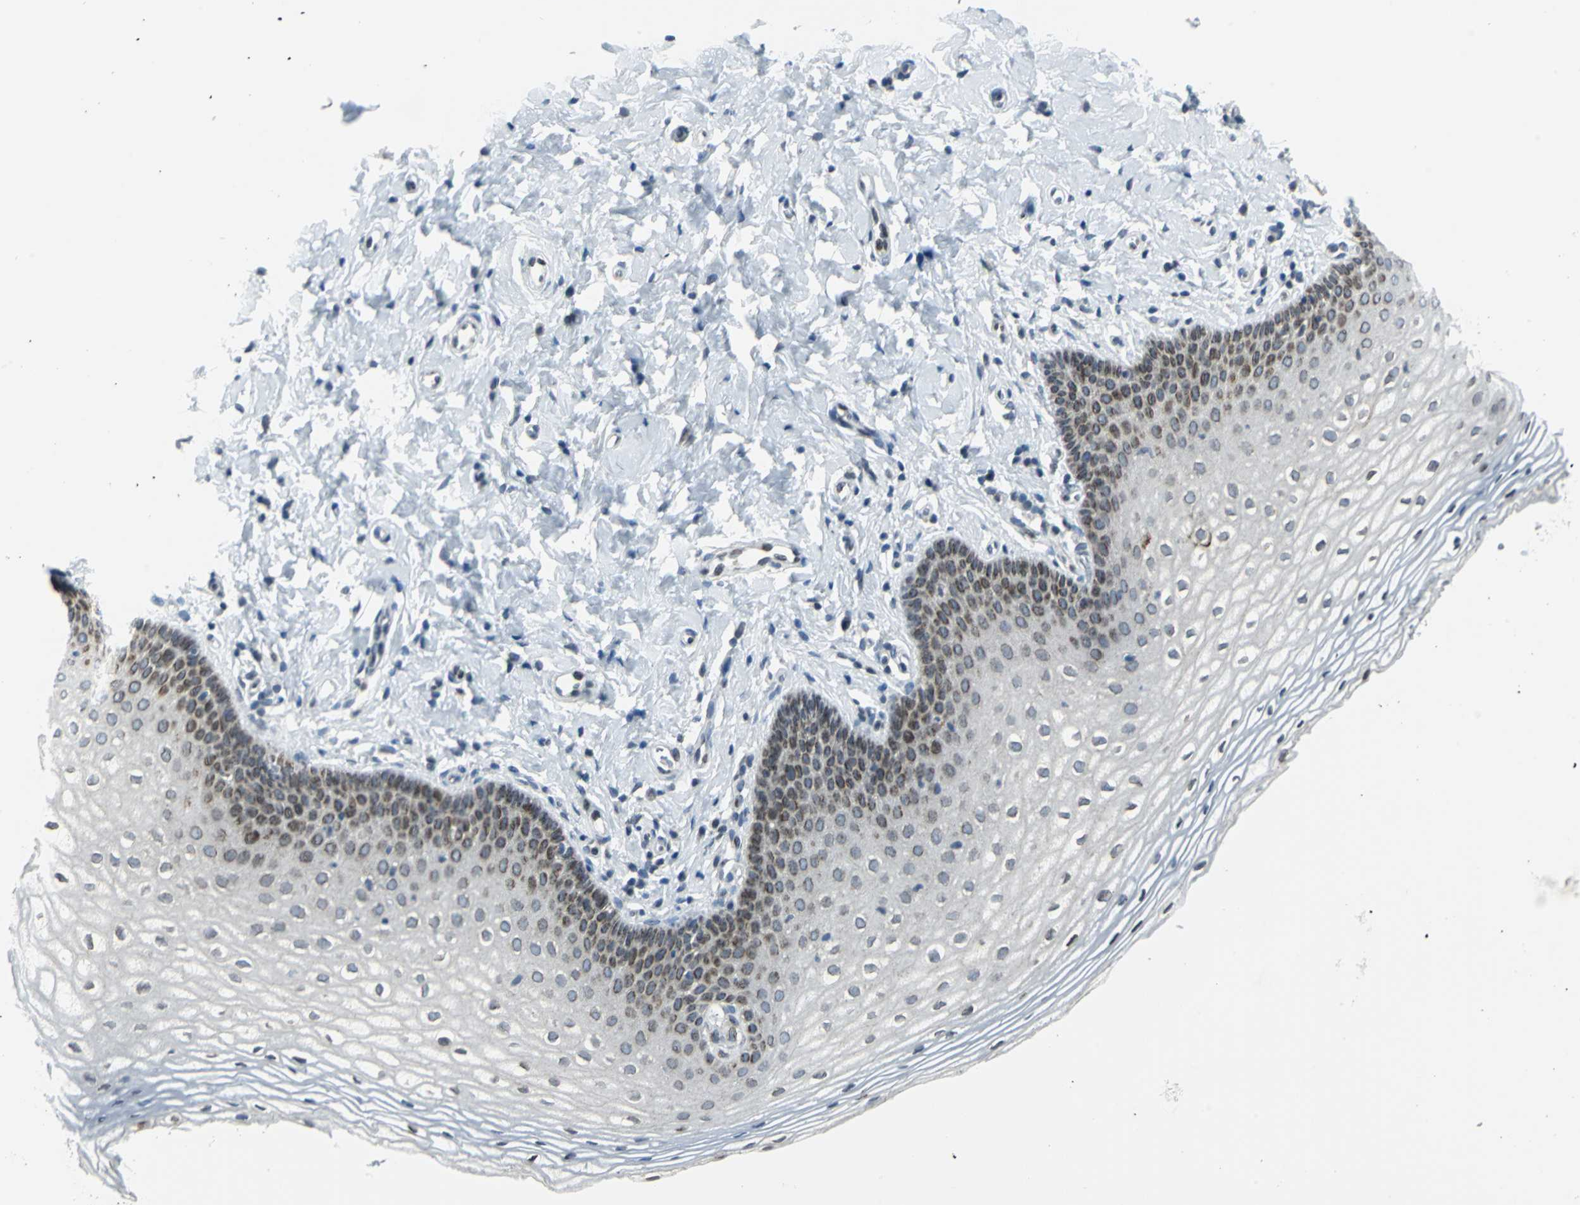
{"staining": {"intensity": "moderate", "quantity": "25%-75%", "location": "cytoplasmic/membranous"}, "tissue": "vagina", "cell_type": "Squamous epithelial cells", "image_type": "normal", "snomed": [{"axis": "morphology", "description": "Normal tissue, NOS"}, {"axis": "topography", "description": "Vagina"}], "caption": "A high-resolution micrograph shows immunohistochemistry (IHC) staining of normal vagina, which reveals moderate cytoplasmic/membranous positivity in approximately 25%-75% of squamous epithelial cells.", "gene": "SNUPN", "patient": {"sex": "female", "age": 55}}